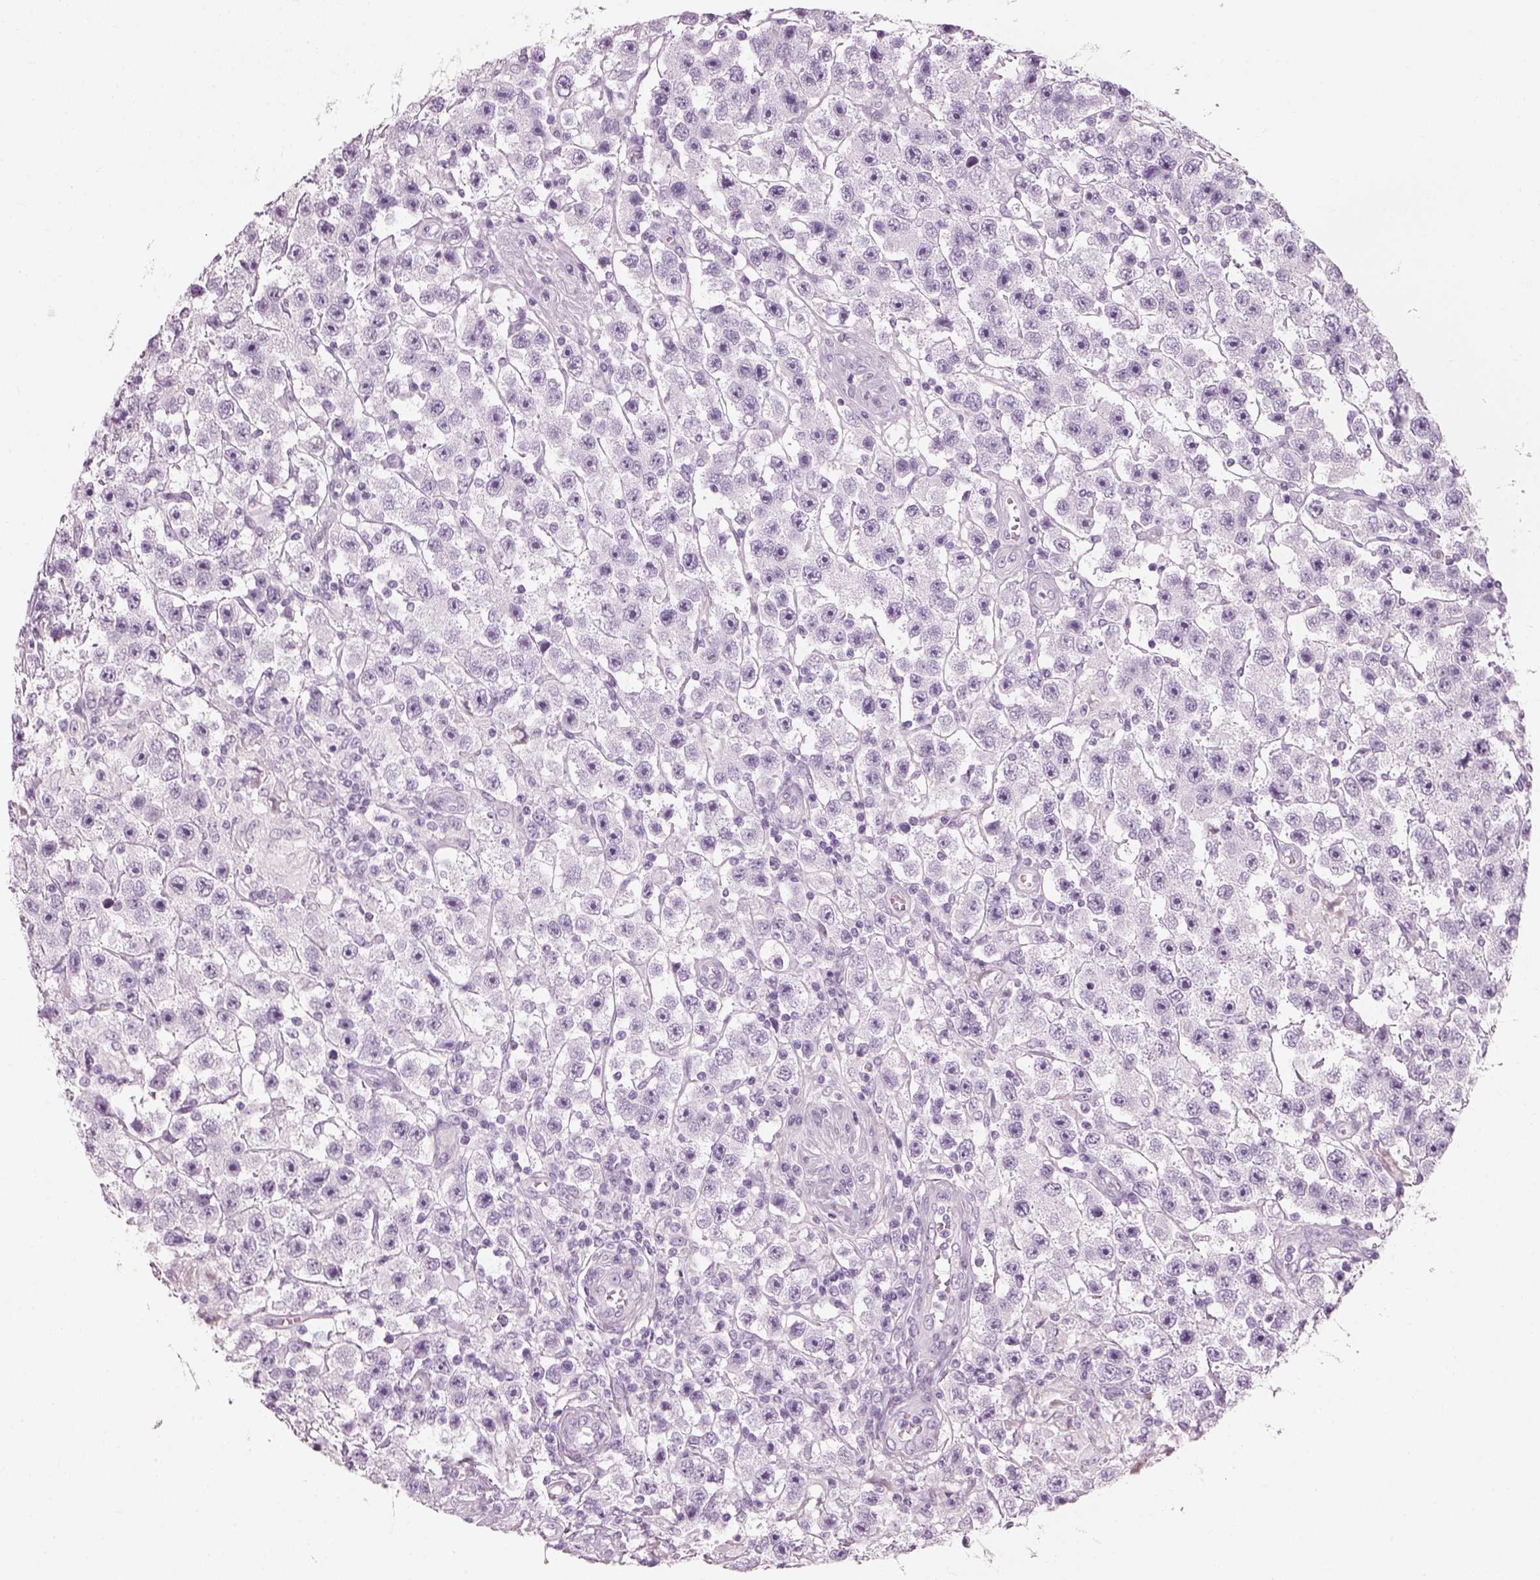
{"staining": {"intensity": "negative", "quantity": "none", "location": "none"}, "tissue": "testis cancer", "cell_type": "Tumor cells", "image_type": "cancer", "snomed": [{"axis": "morphology", "description": "Seminoma, NOS"}, {"axis": "topography", "description": "Testis"}], "caption": "Immunohistochemical staining of human seminoma (testis) exhibits no significant staining in tumor cells.", "gene": "CRYAA", "patient": {"sex": "male", "age": 45}}